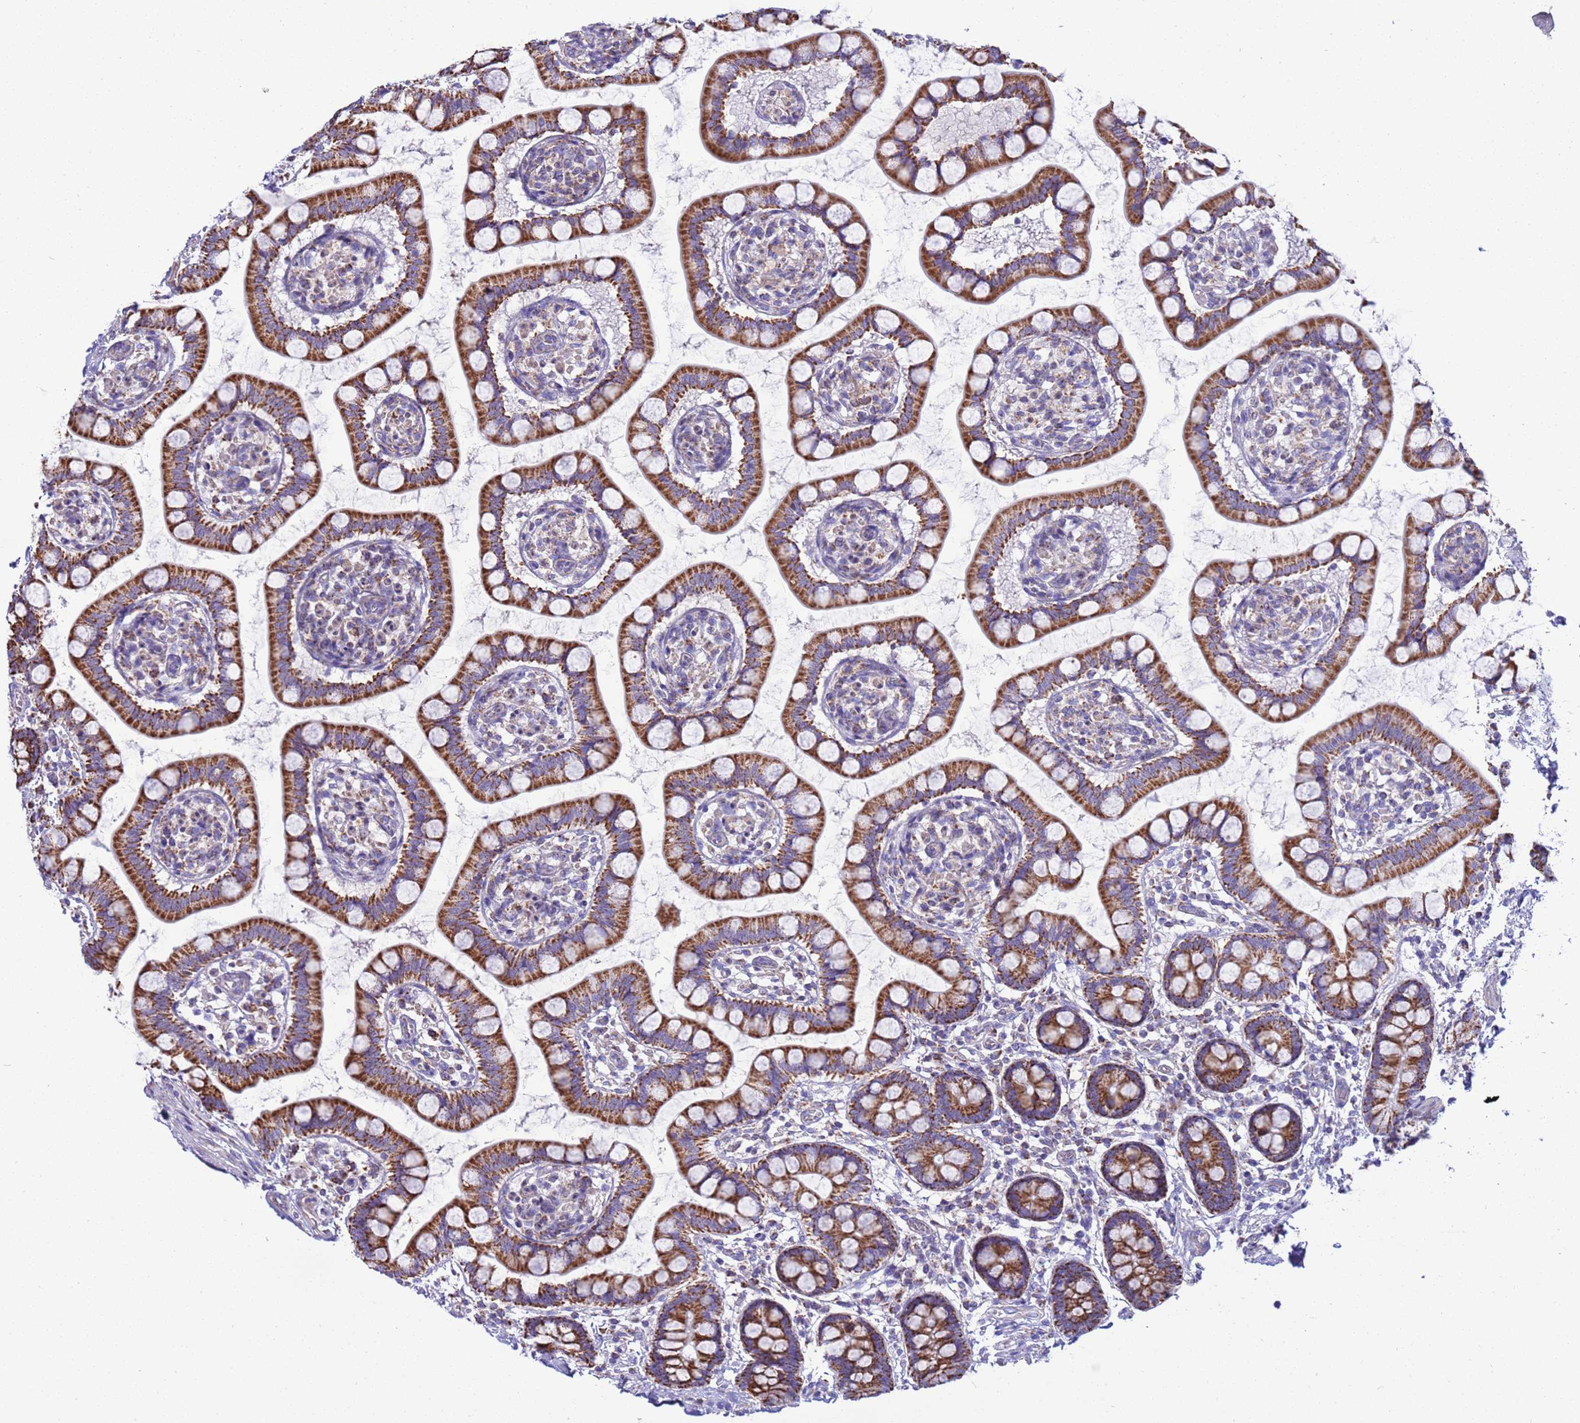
{"staining": {"intensity": "strong", "quantity": ">75%", "location": "cytoplasmic/membranous"}, "tissue": "small intestine", "cell_type": "Glandular cells", "image_type": "normal", "snomed": [{"axis": "morphology", "description": "Normal tissue, NOS"}, {"axis": "topography", "description": "Small intestine"}], "caption": "Glandular cells display strong cytoplasmic/membranous staining in approximately >75% of cells in unremarkable small intestine. (Stains: DAB (3,3'-diaminobenzidine) in brown, nuclei in blue, Microscopy: brightfield microscopy at high magnification).", "gene": "RNF165", "patient": {"sex": "male", "age": 52}}